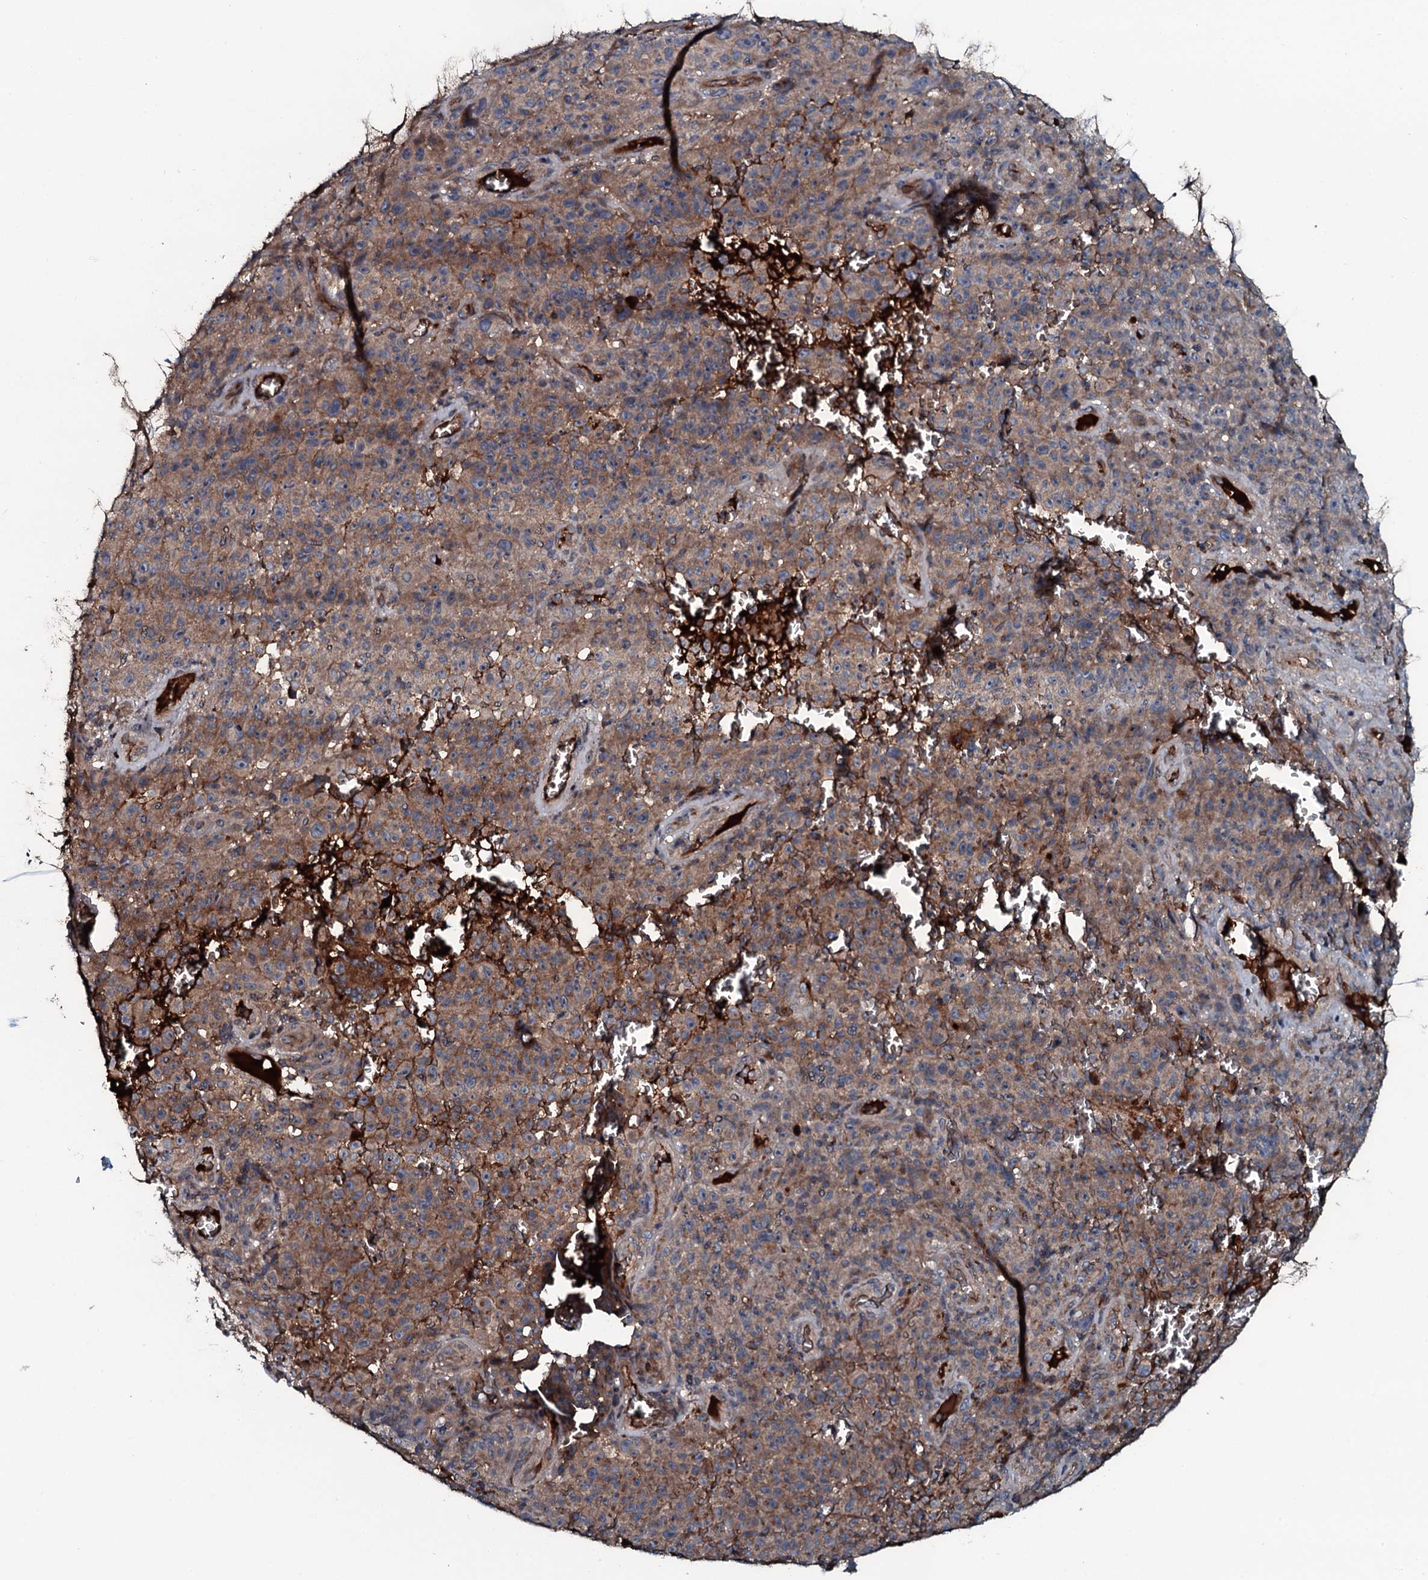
{"staining": {"intensity": "moderate", "quantity": ">75%", "location": "cytoplasmic/membranous"}, "tissue": "melanoma", "cell_type": "Tumor cells", "image_type": "cancer", "snomed": [{"axis": "morphology", "description": "Malignant melanoma, NOS"}, {"axis": "topography", "description": "Skin"}], "caption": "Immunohistochemistry micrograph of human malignant melanoma stained for a protein (brown), which reveals medium levels of moderate cytoplasmic/membranous positivity in about >75% of tumor cells.", "gene": "TRIM7", "patient": {"sex": "female", "age": 82}}